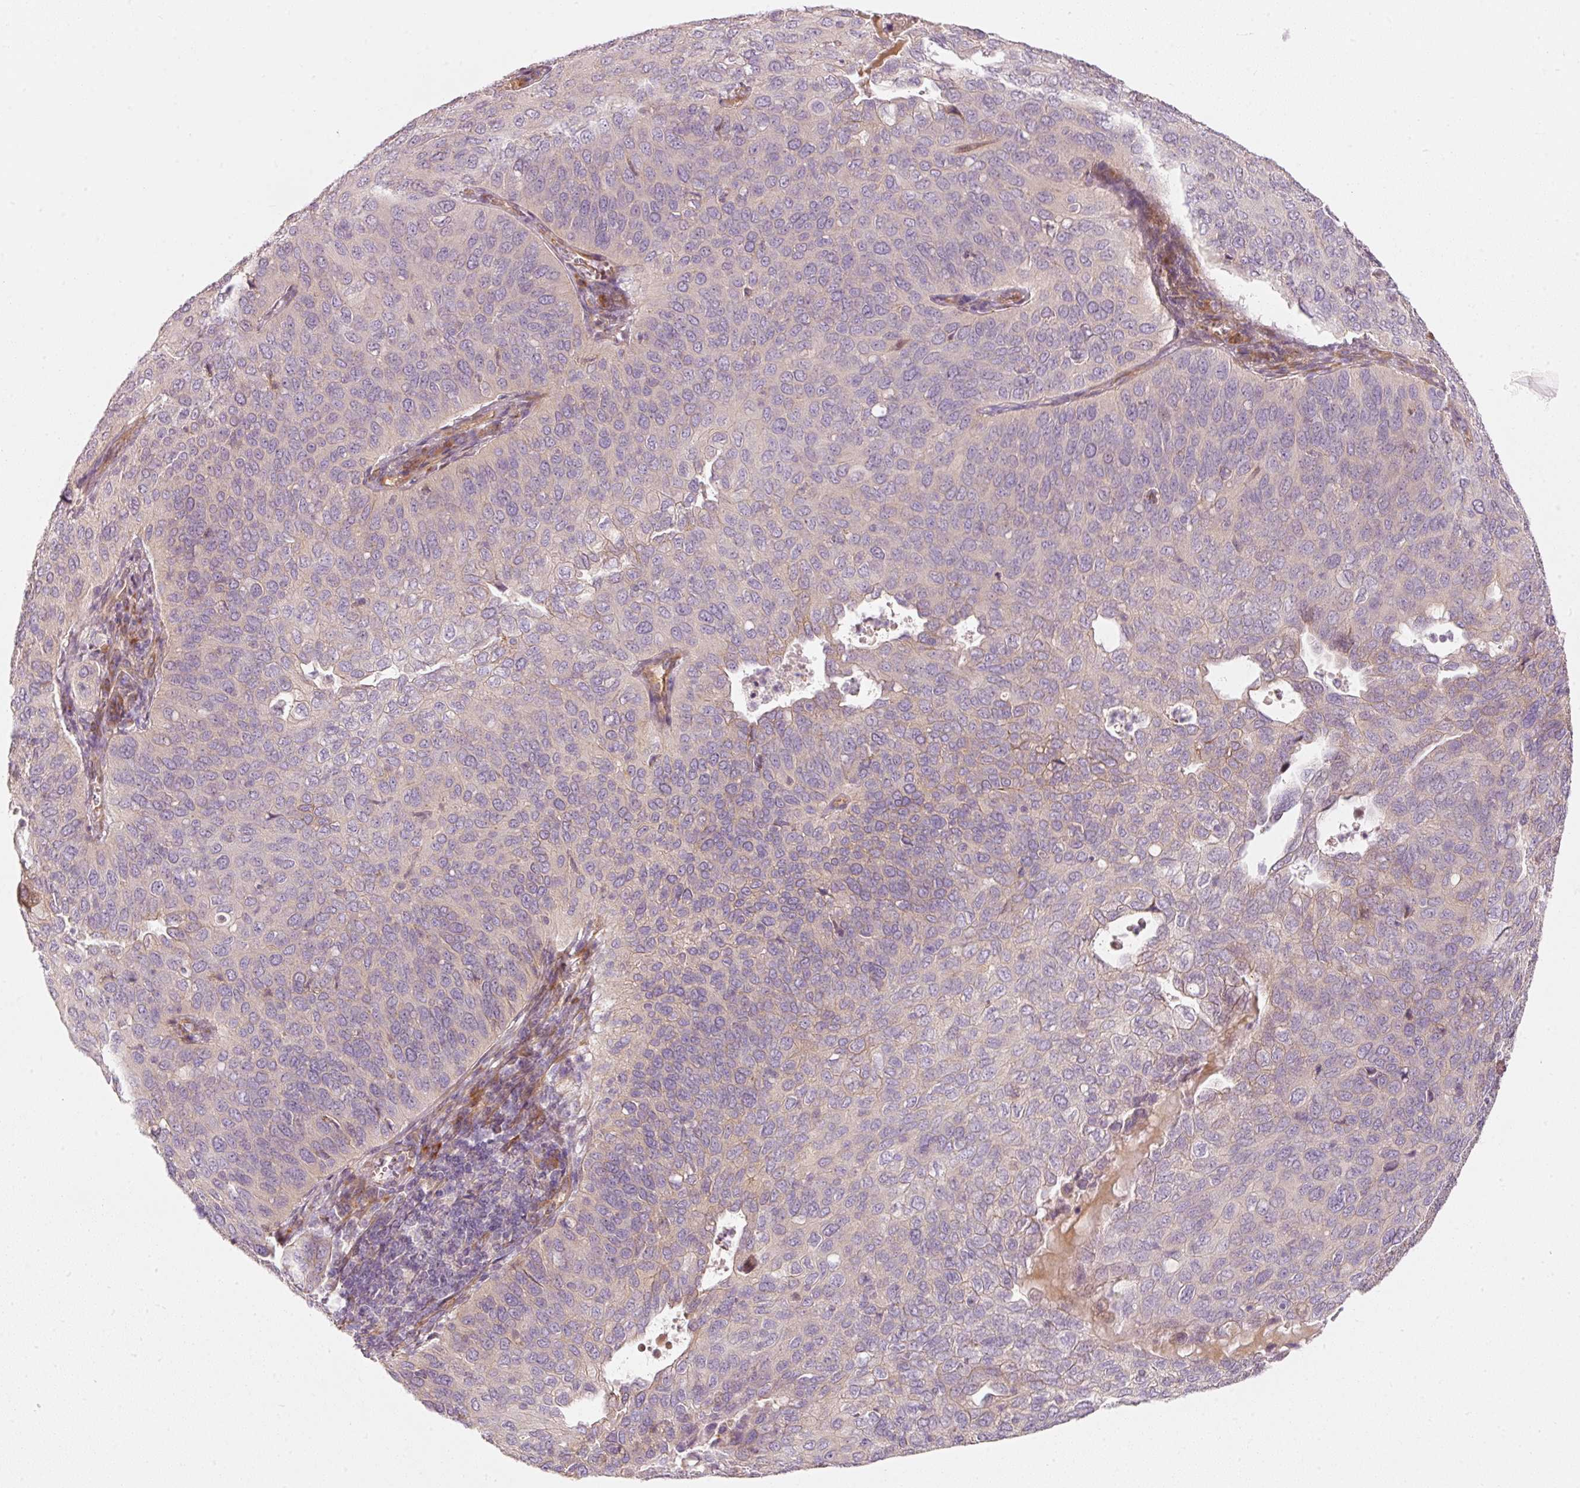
{"staining": {"intensity": "negative", "quantity": "none", "location": "none"}, "tissue": "cervical cancer", "cell_type": "Tumor cells", "image_type": "cancer", "snomed": [{"axis": "morphology", "description": "Squamous cell carcinoma, NOS"}, {"axis": "topography", "description": "Cervix"}], "caption": "Immunohistochemistry (IHC) of human squamous cell carcinoma (cervical) shows no expression in tumor cells.", "gene": "KCNQ1", "patient": {"sex": "female", "age": 36}}